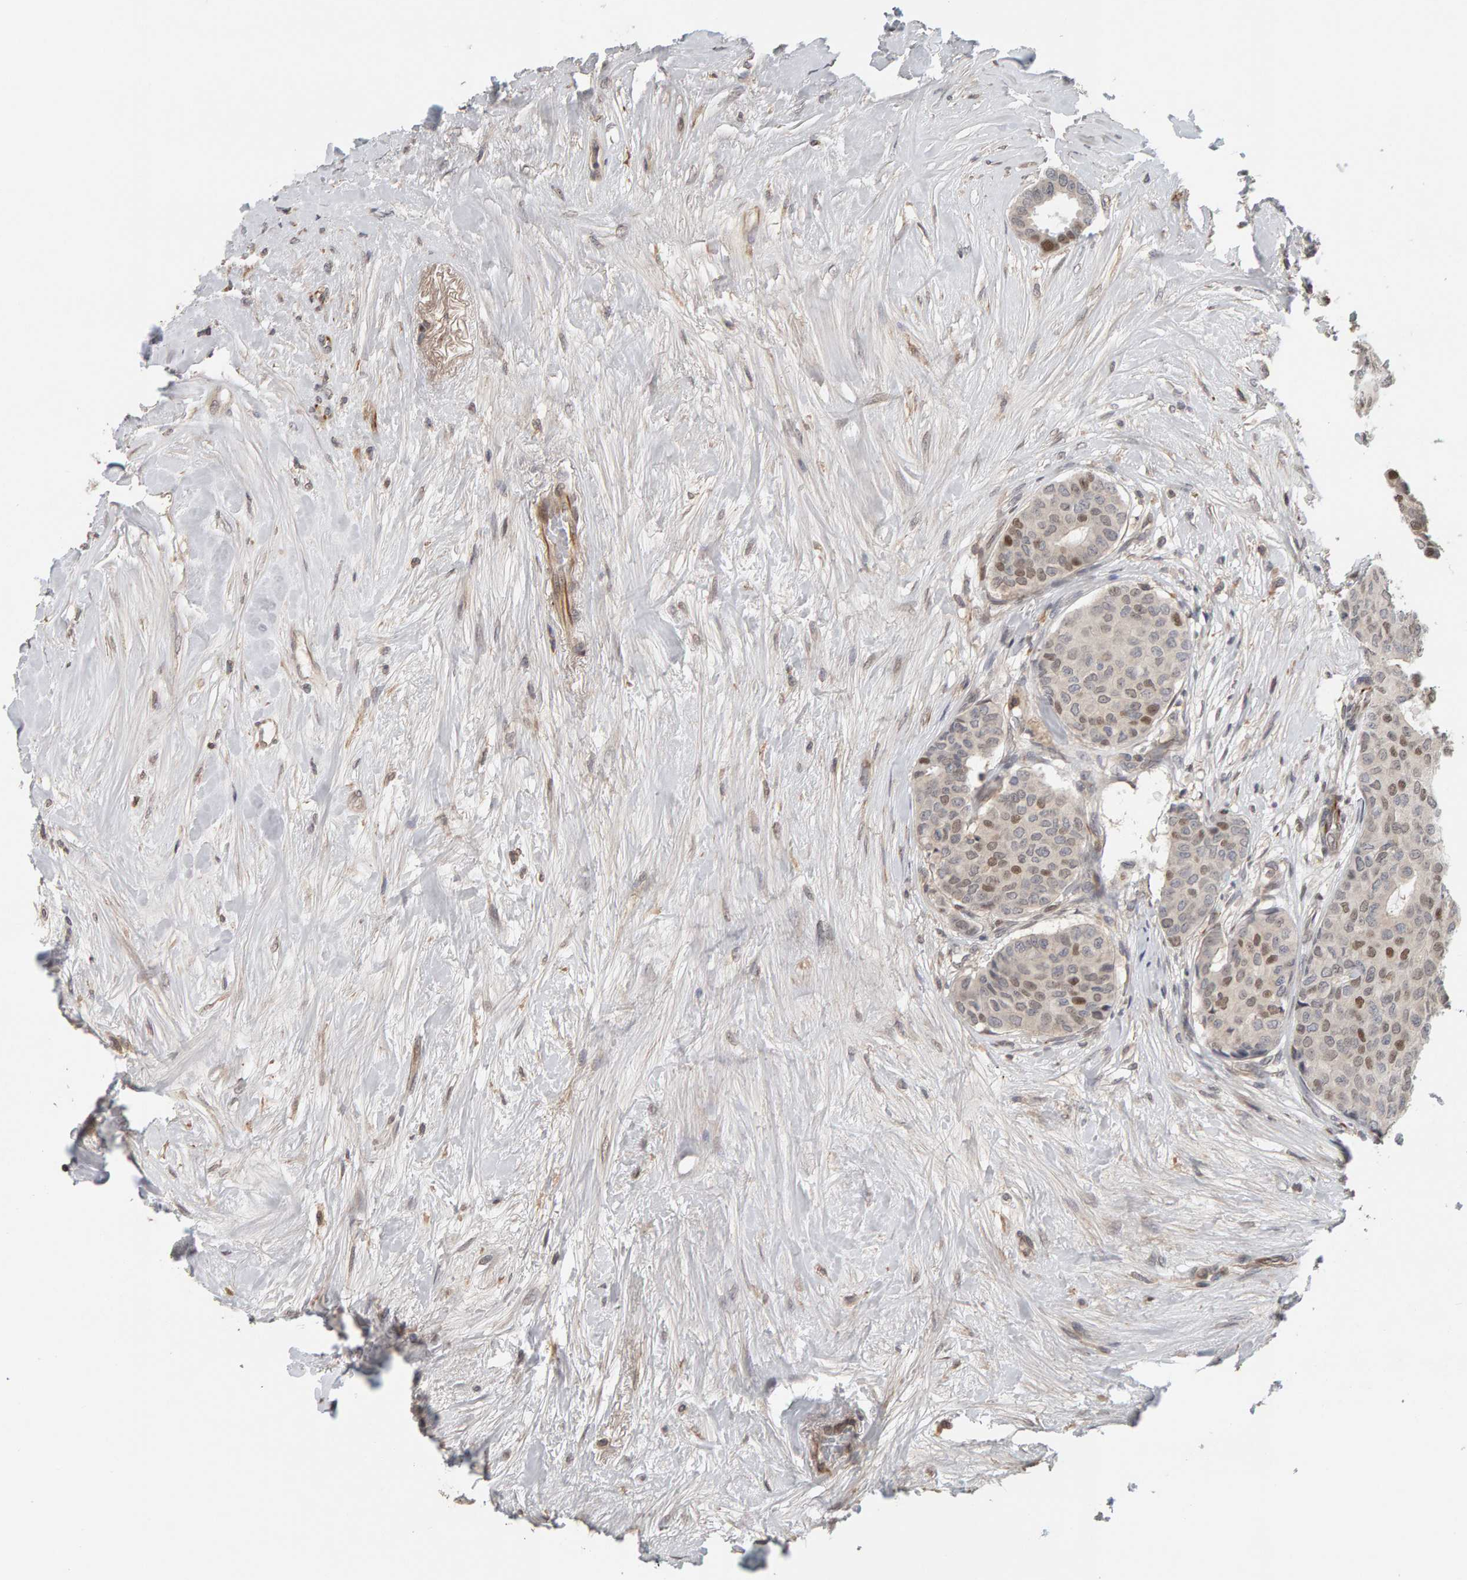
{"staining": {"intensity": "moderate", "quantity": "<25%", "location": "nuclear"}, "tissue": "breast cancer", "cell_type": "Tumor cells", "image_type": "cancer", "snomed": [{"axis": "morphology", "description": "Duct carcinoma"}, {"axis": "topography", "description": "Breast"}], "caption": "DAB immunohistochemical staining of human invasive ductal carcinoma (breast) exhibits moderate nuclear protein positivity in about <25% of tumor cells. (Stains: DAB in brown, nuclei in blue, Microscopy: brightfield microscopy at high magnification).", "gene": "TEFM", "patient": {"sex": "female", "age": 75}}